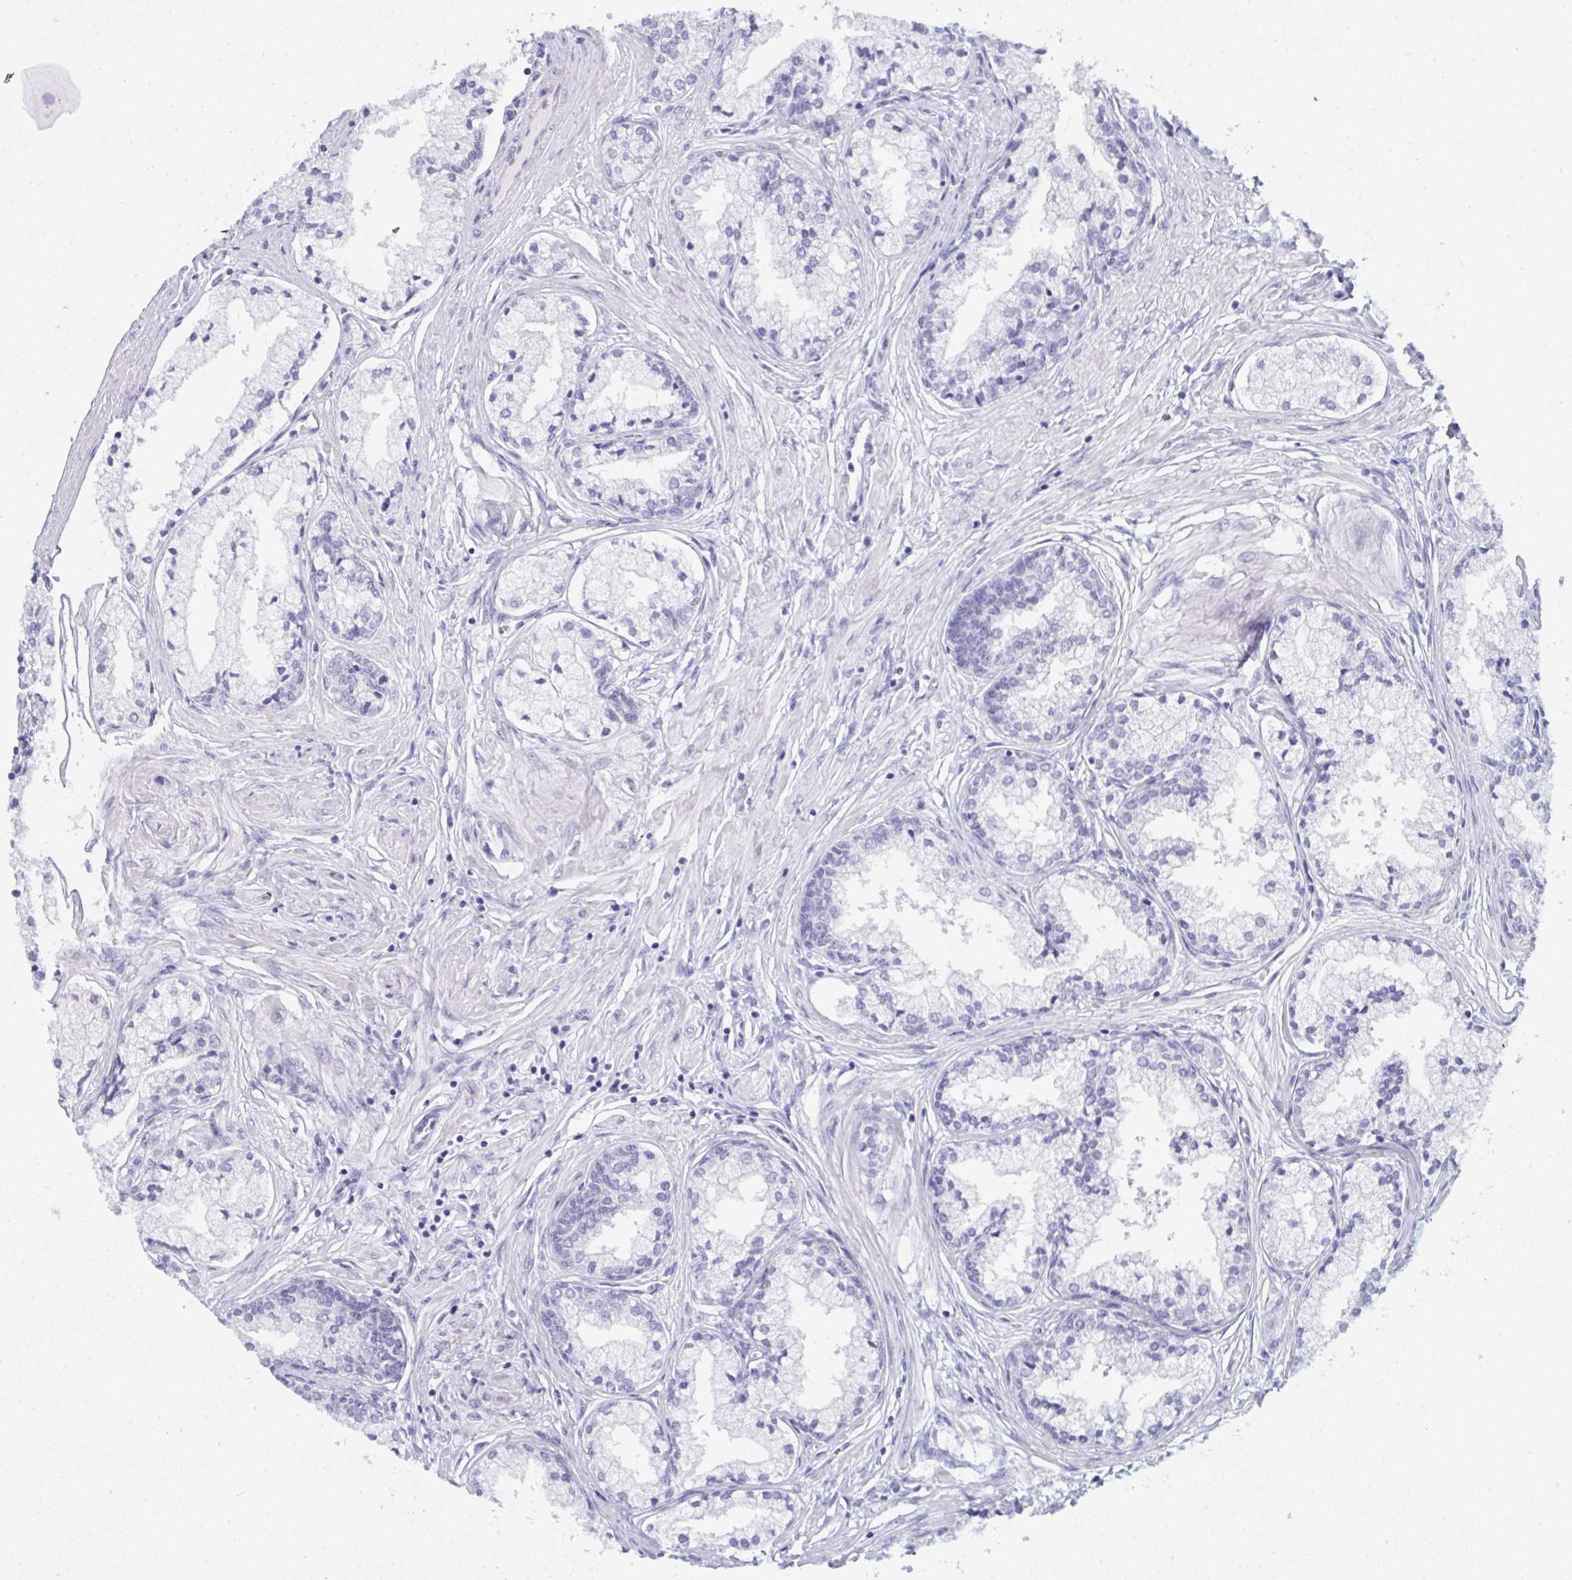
{"staining": {"intensity": "negative", "quantity": "none", "location": "none"}, "tissue": "prostate cancer", "cell_type": "Tumor cells", "image_type": "cancer", "snomed": [{"axis": "morphology", "description": "Adenocarcinoma, High grade"}, {"axis": "topography", "description": "Prostate"}], "caption": "A histopathology image of prostate cancer stained for a protein reveals no brown staining in tumor cells.", "gene": "PRDM9", "patient": {"sex": "male", "age": 66}}